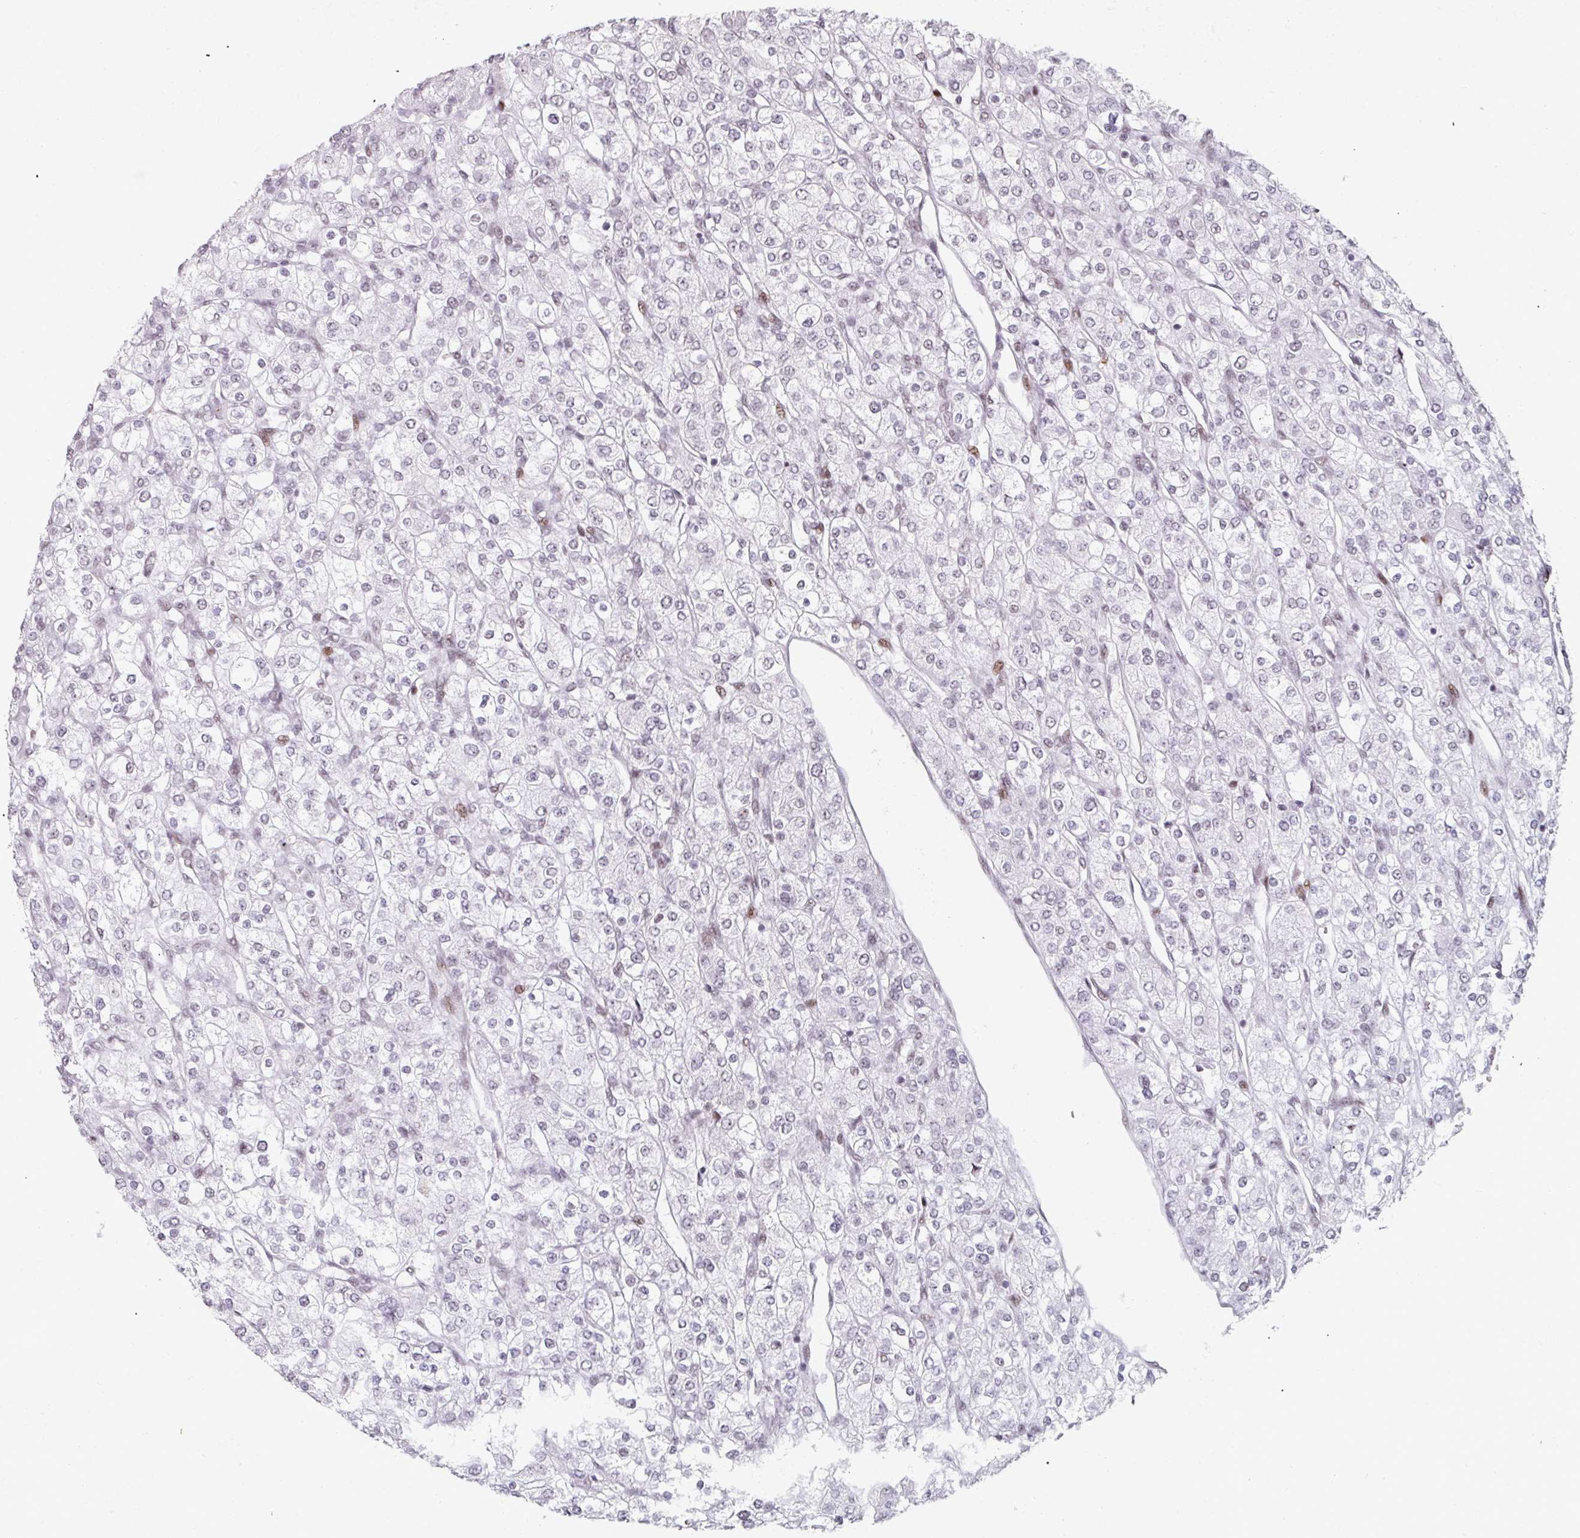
{"staining": {"intensity": "negative", "quantity": "none", "location": "none"}, "tissue": "renal cancer", "cell_type": "Tumor cells", "image_type": "cancer", "snomed": [{"axis": "morphology", "description": "Adenocarcinoma, NOS"}, {"axis": "topography", "description": "Kidney"}], "caption": "Immunohistochemistry (IHC) of human renal cancer shows no staining in tumor cells.", "gene": "SF3B5", "patient": {"sex": "male", "age": 80}}